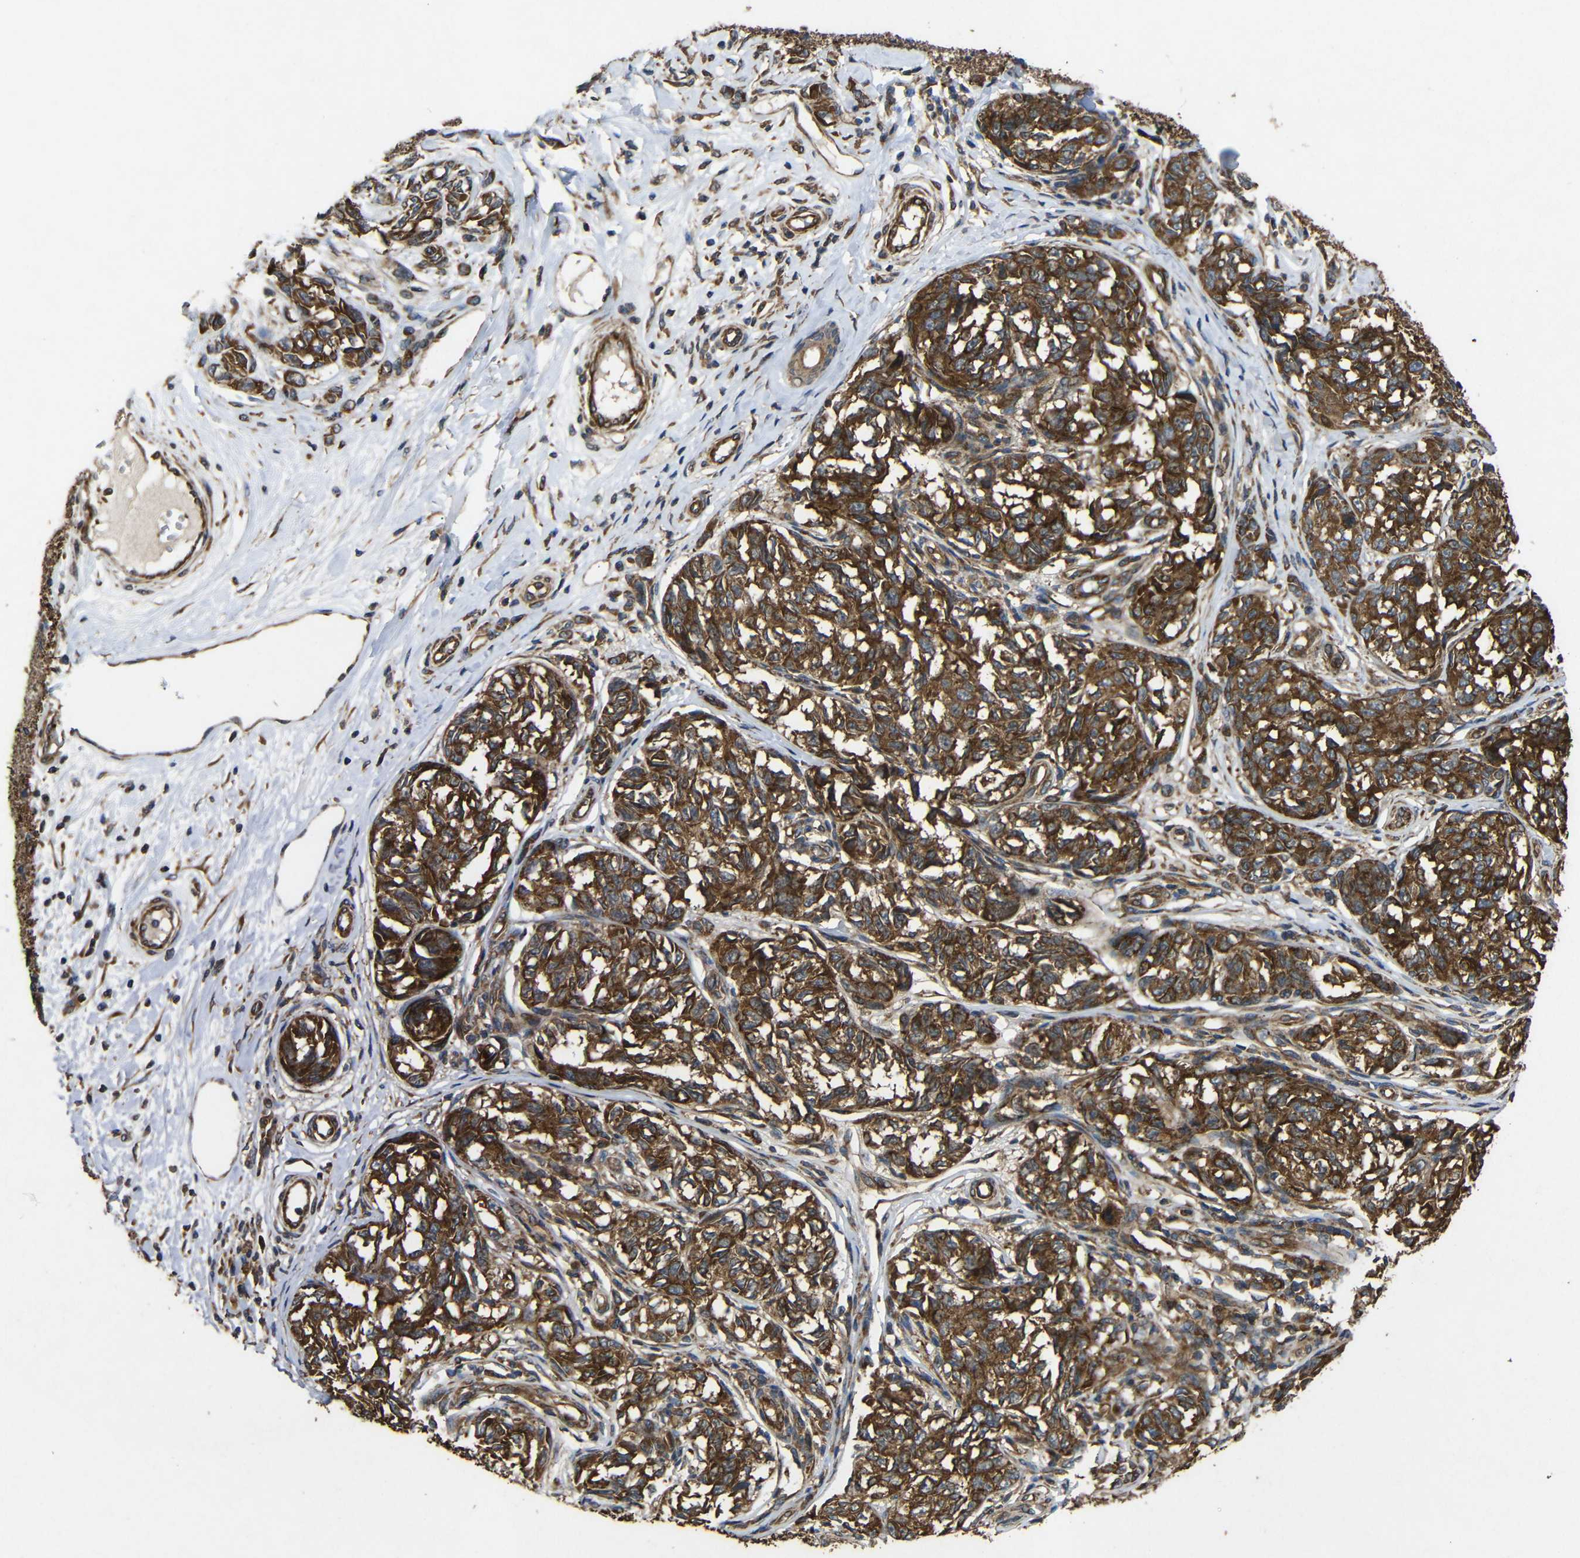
{"staining": {"intensity": "strong", "quantity": ">75%", "location": "cytoplasmic/membranous"}, "tissue": "melanoma", "cell_type": "Tumor cells", "image_type": "cancer", "snomed": [{"axis": "morphology", "description": "Malignant melanoma, NOS"}, {"axis": "topography", "description": "Skin"}], "caption": "A brown stain labels strong cytoplasmic/membranous positivity of a protein in human melanoma tumor cells. (brown staining indicates protein expression, while blue staining denotes nuclei).", "gene": "EIF2S1", "patient": {"sex": "female", "age": 64}}